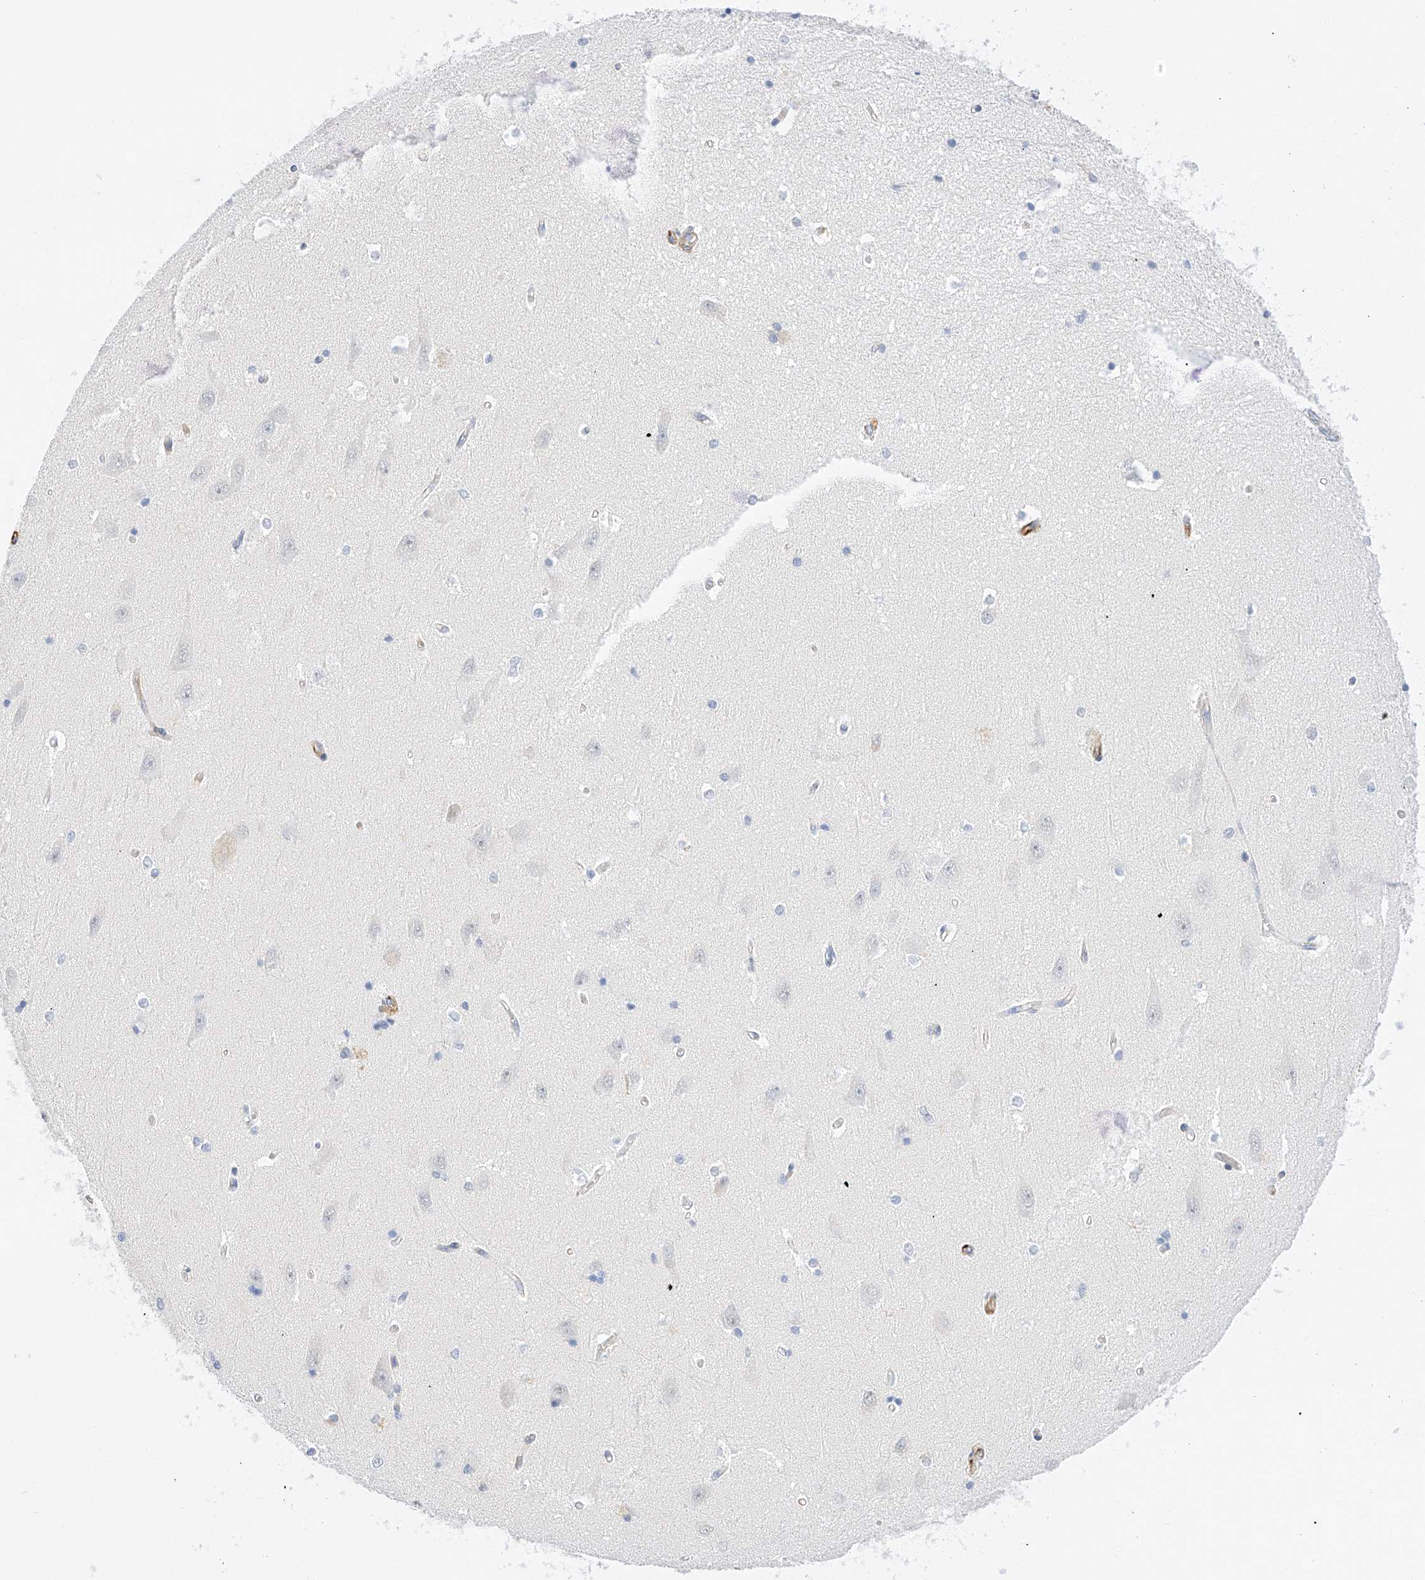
{"staining": {"intensity": "negative", "quantity": "none", "location": "none"}, "tissue": "hippocampus", "cell_type": "Glial cells", "image_type": "normal", "snomed": [{"axis": "morphology", "description": "Normal tissue, NOS"}, {"axis": "topography", "description": "Hippocampus"}], "caption": "Image shows no significant protein expression in glial cells of benign hippocampus.", "gene": "CDCP2", "patient": {"sex": "male", "age": 45}}